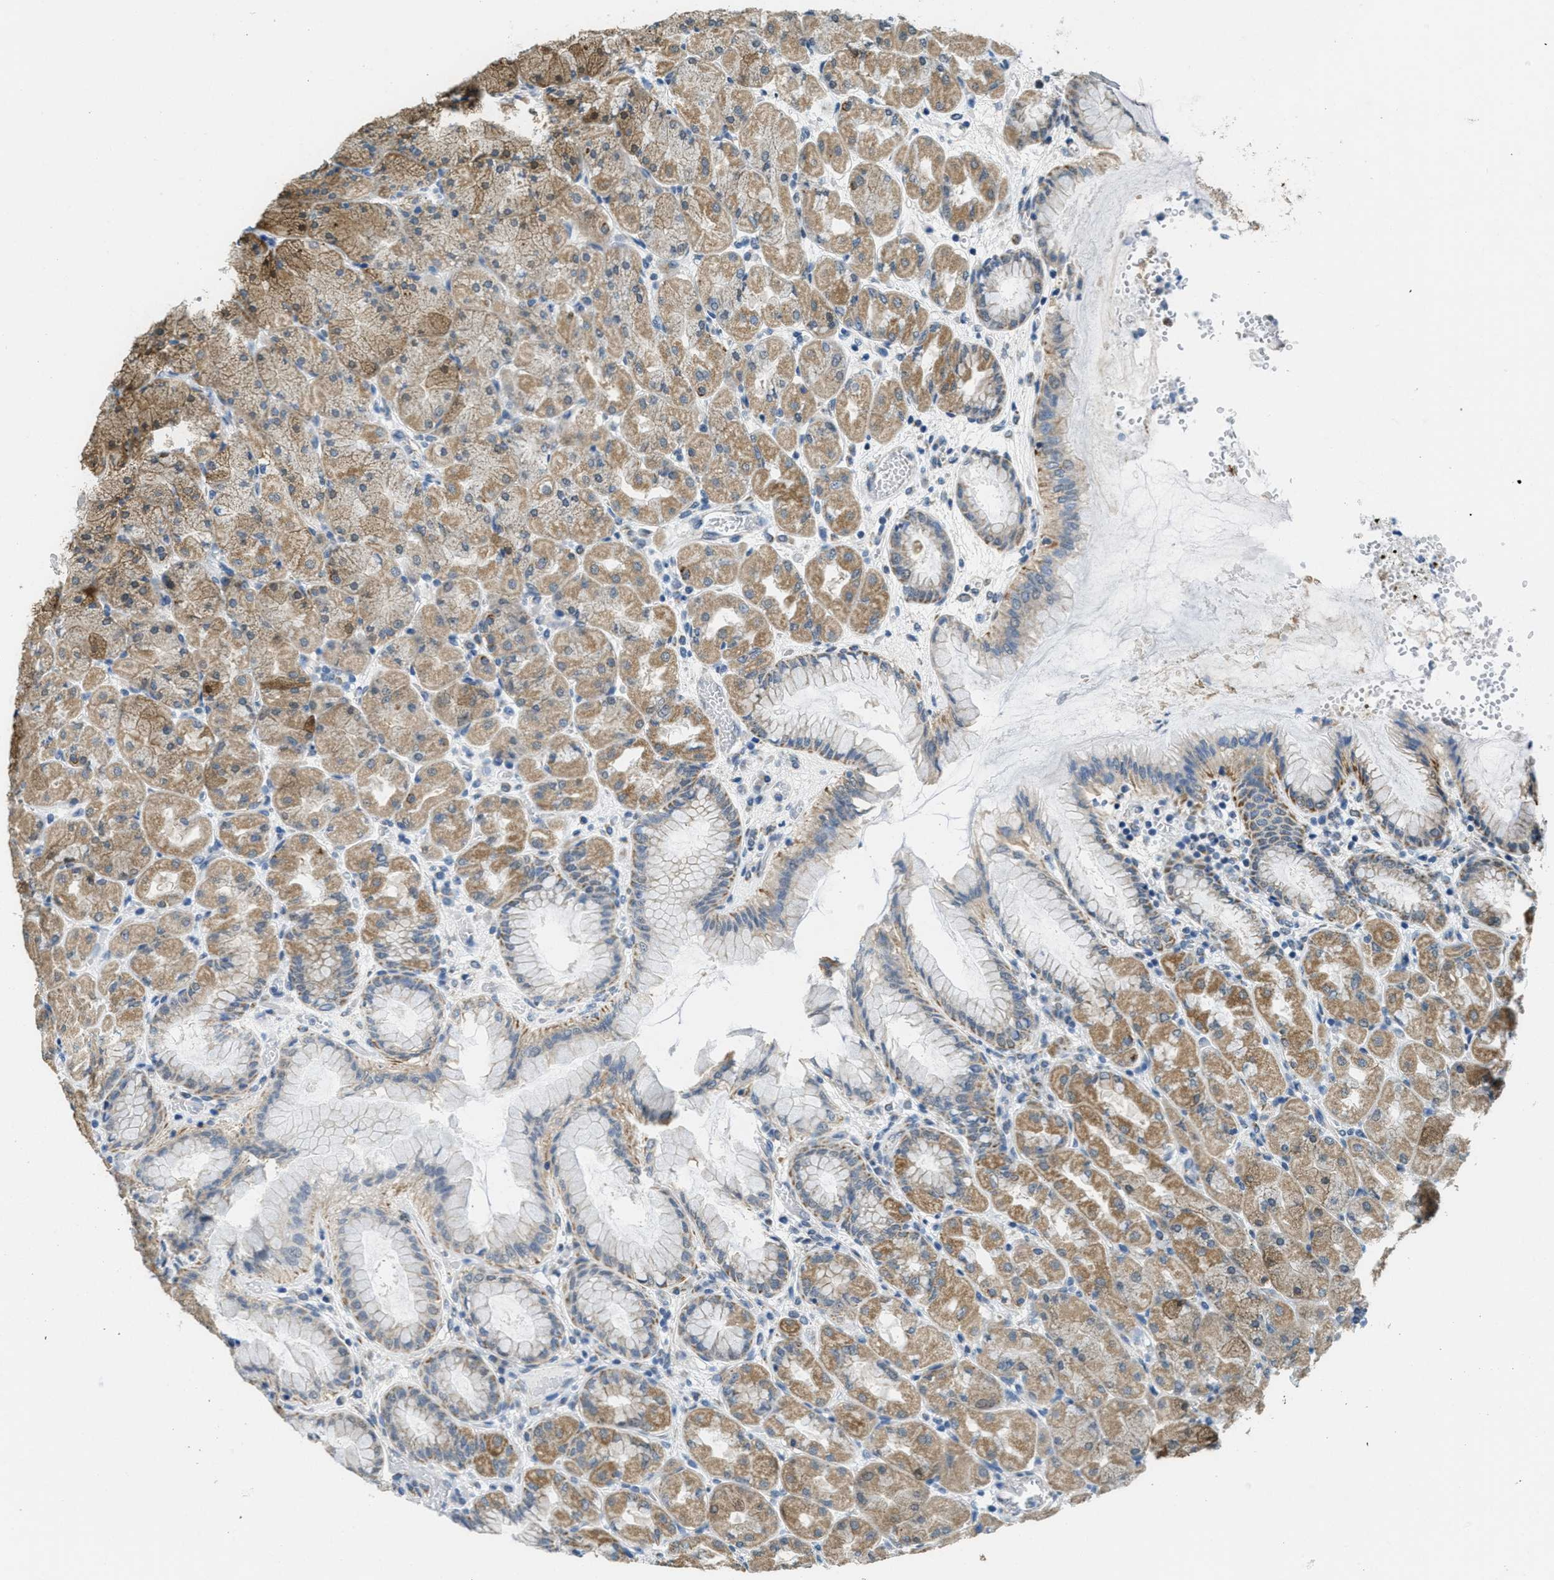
{"staining": {"intensity": "moderate", "quantity": ">75%", "location": "cytoplasmic/membranous"}, "tissue": "stomach", "cell_type": "Glandular cells", "image_type": "normal", "snomed": [{"axis": "morphology", "description": "Normal tissue, NOS"}, {"axis": "topography", "description": "Stomach, upper"}], "caption": "DAB (3,3'-diaminobenzidine) immunohistochemical staining of unremarkable stomach exhibits moderate cytoplasmic/membranous protein expression in about >75% of glandular cells. The protein of interest is shown in brown color, while the nuclei are stained blue.", "gene": "TOMM70", "patient": {"sex": "female", "age": 56}}